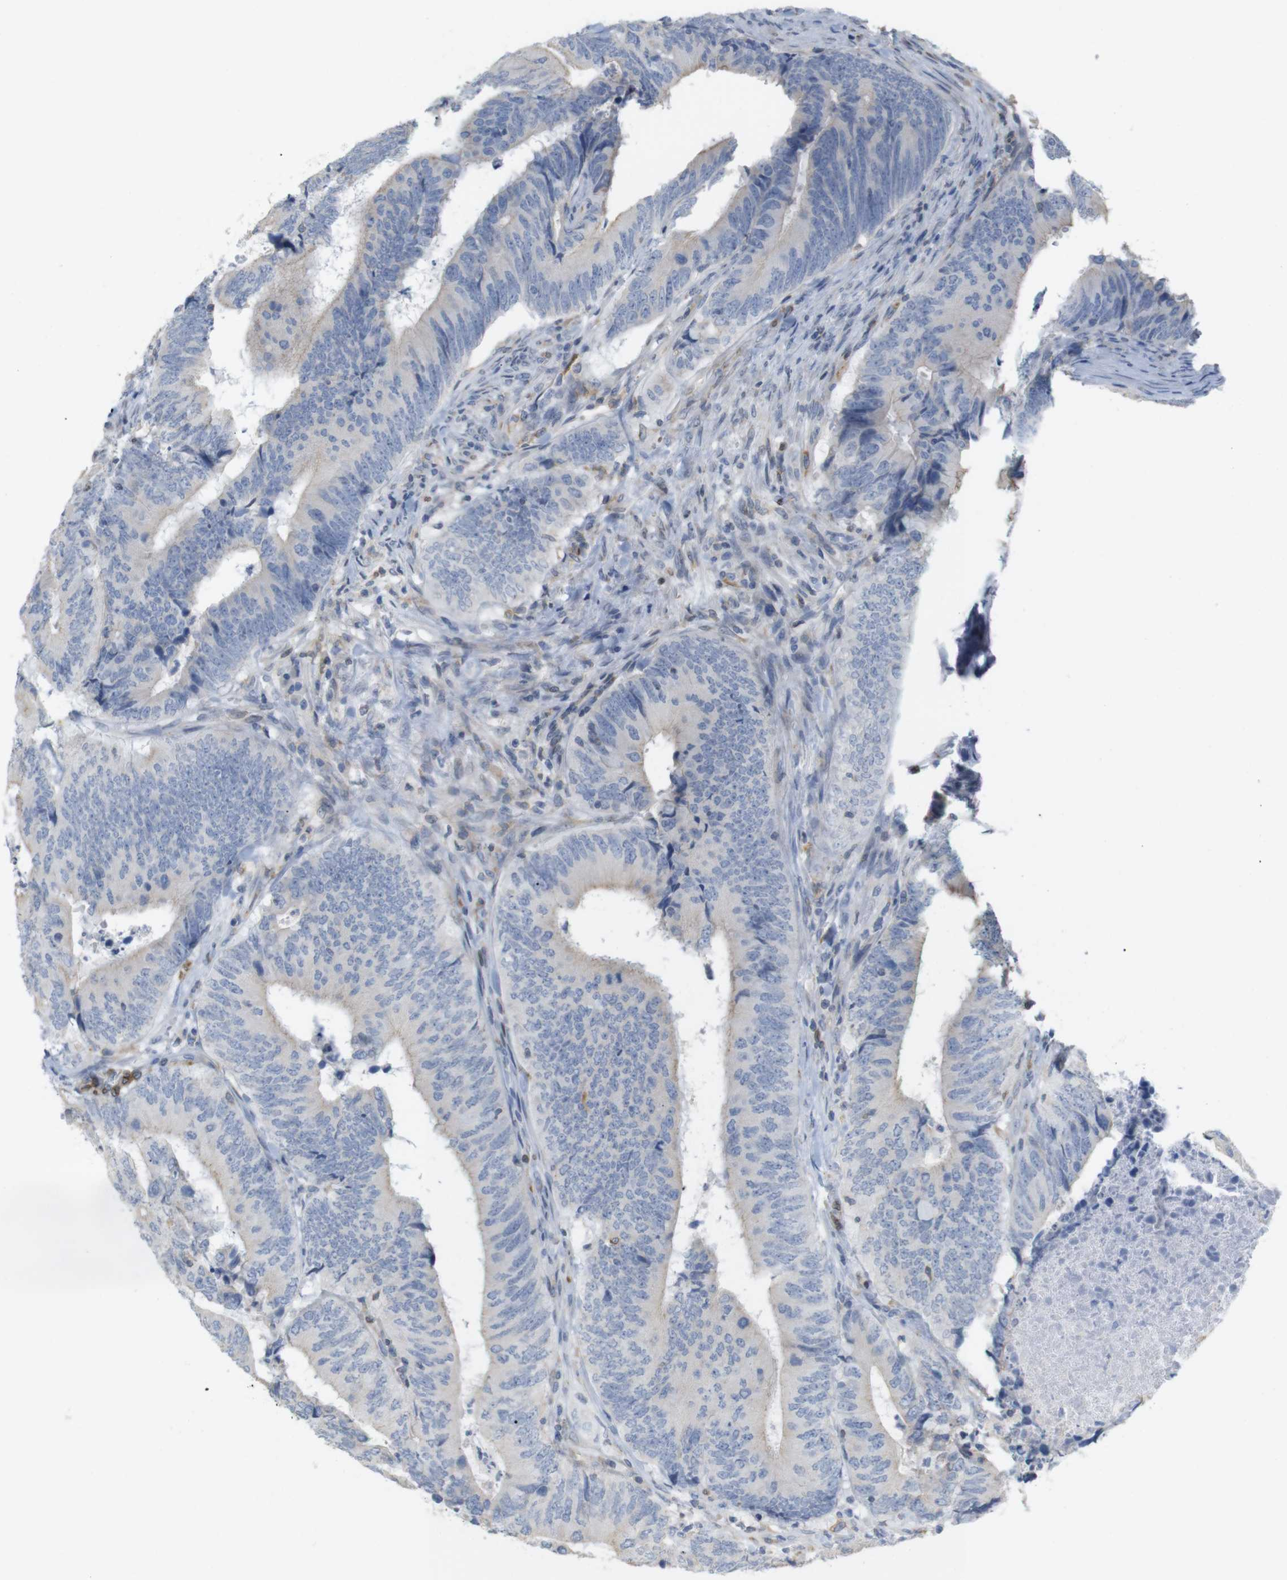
{"staining": {"intensity": "negative", "quantity": "none", "location": "none"}, "tissue": "colorectal cancer", "cell_type": "Tumor cells", "image_type": "cancer", "snomed": [{"axis": "morphology", "description": "Normal tissue, NOS"}, {"axis": "morphology", "description": "Adenocarcinoma, NOS"}, {"axis": "topography", "description": "Colon"}], "caption": "Immunohistochemical staining of colorectal cancer (adenocarcinoma) exhibits no significant positivity in tumor cells.", "gene": "ITPR1", "patient": {"sex": "male", "age": 56}}